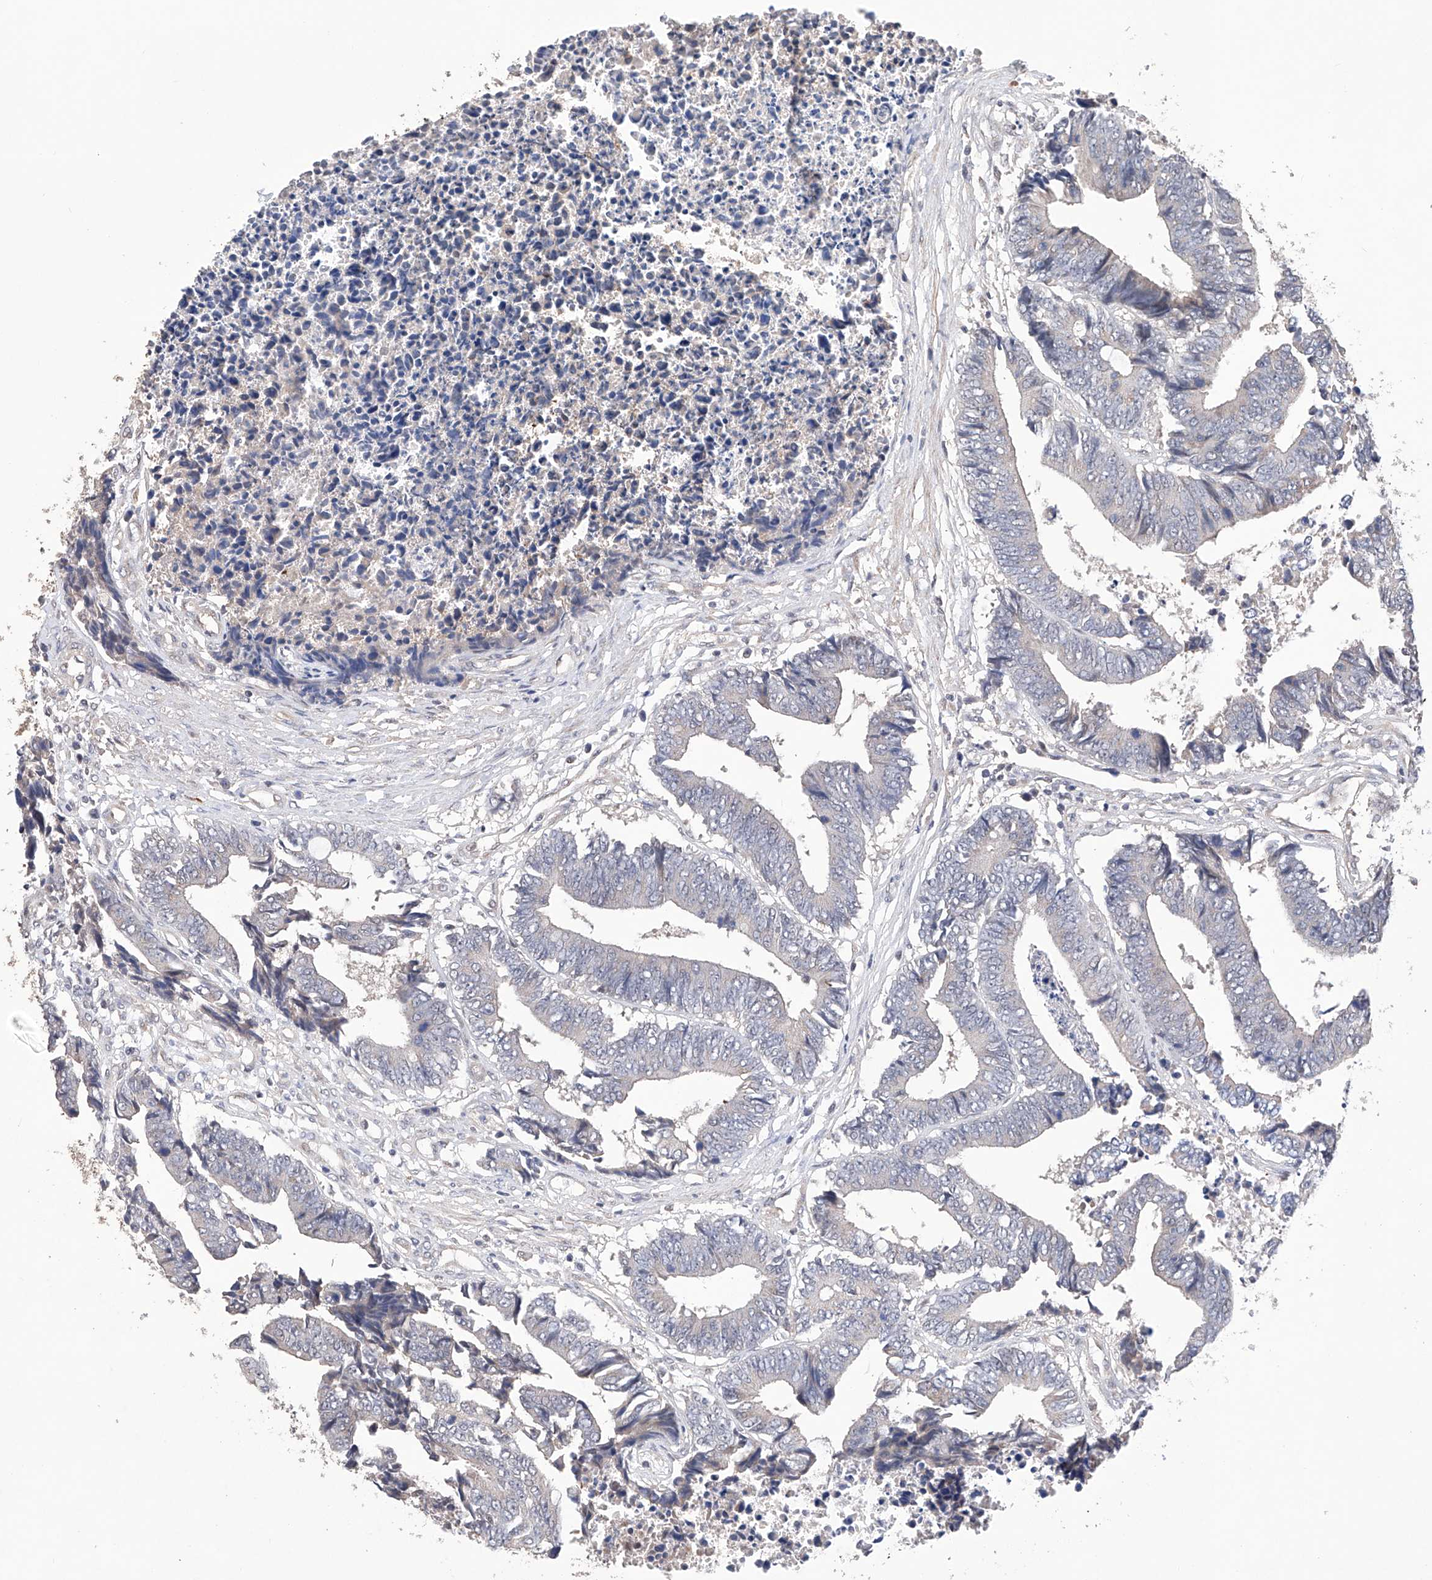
{"staining": {"intensity": "negative", "quantity": "none", "location": "none"}, "tissue": "colorectal cancer", "cell_type": "Tumor cells", "image_type": "cancer", "snomed": [{"axis": "morphology", "description": "Adenocarcinoma, NOS"}, {"axis": "topography", "description": "Rectum"}], "caption": "This image is of colorectal adenocarcinoma stained with immunohistochemistry to label a protein in brown with the nuclei are counter-stained blue. There is no positivity in tumor cells.", "gene": "AFG1L", "patient": {"sex": "male", "age": 84}}